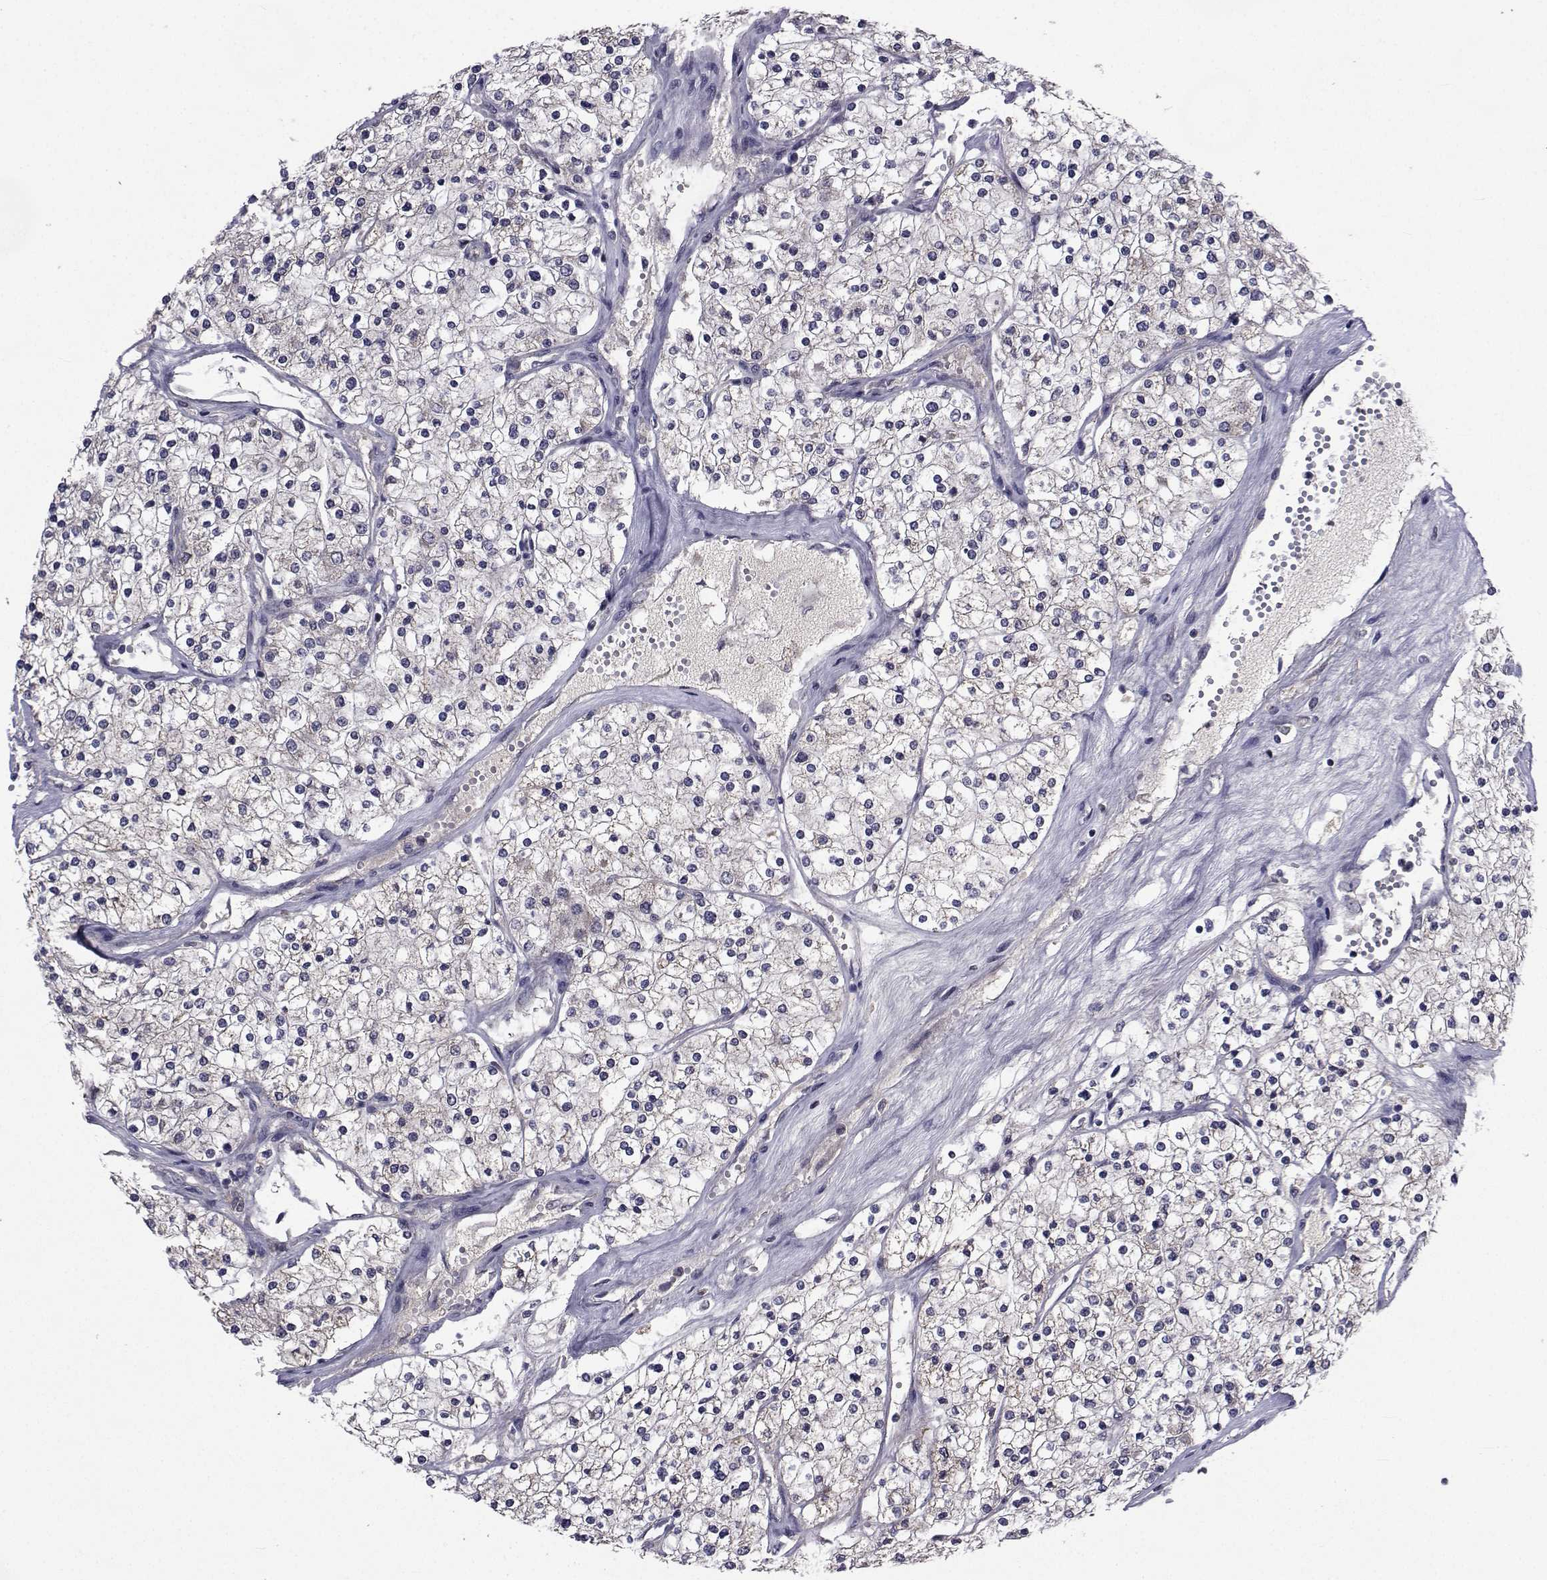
{"staining": {"intensity": "negative", "quantity": "none", "location": "none"}, "tissue": "renal cancer", "cell_type": "Tumor cells", "image_type": "cancer", "snomed": [{"axis": "morphology", "description": "Adenocarcinoma, NOS"}, {"axis": "topography", "description": "Kidney"}], "caption": "IHC micrograph of neoplastic tissue: renal cancer (adenocarcinoma) stained with DAB (3,3'-diaminobenzidine) displays no significant protein staining in tumor cells.", "gene": "CYP2S1", "patient": {"sex": "male", "age": 80}}